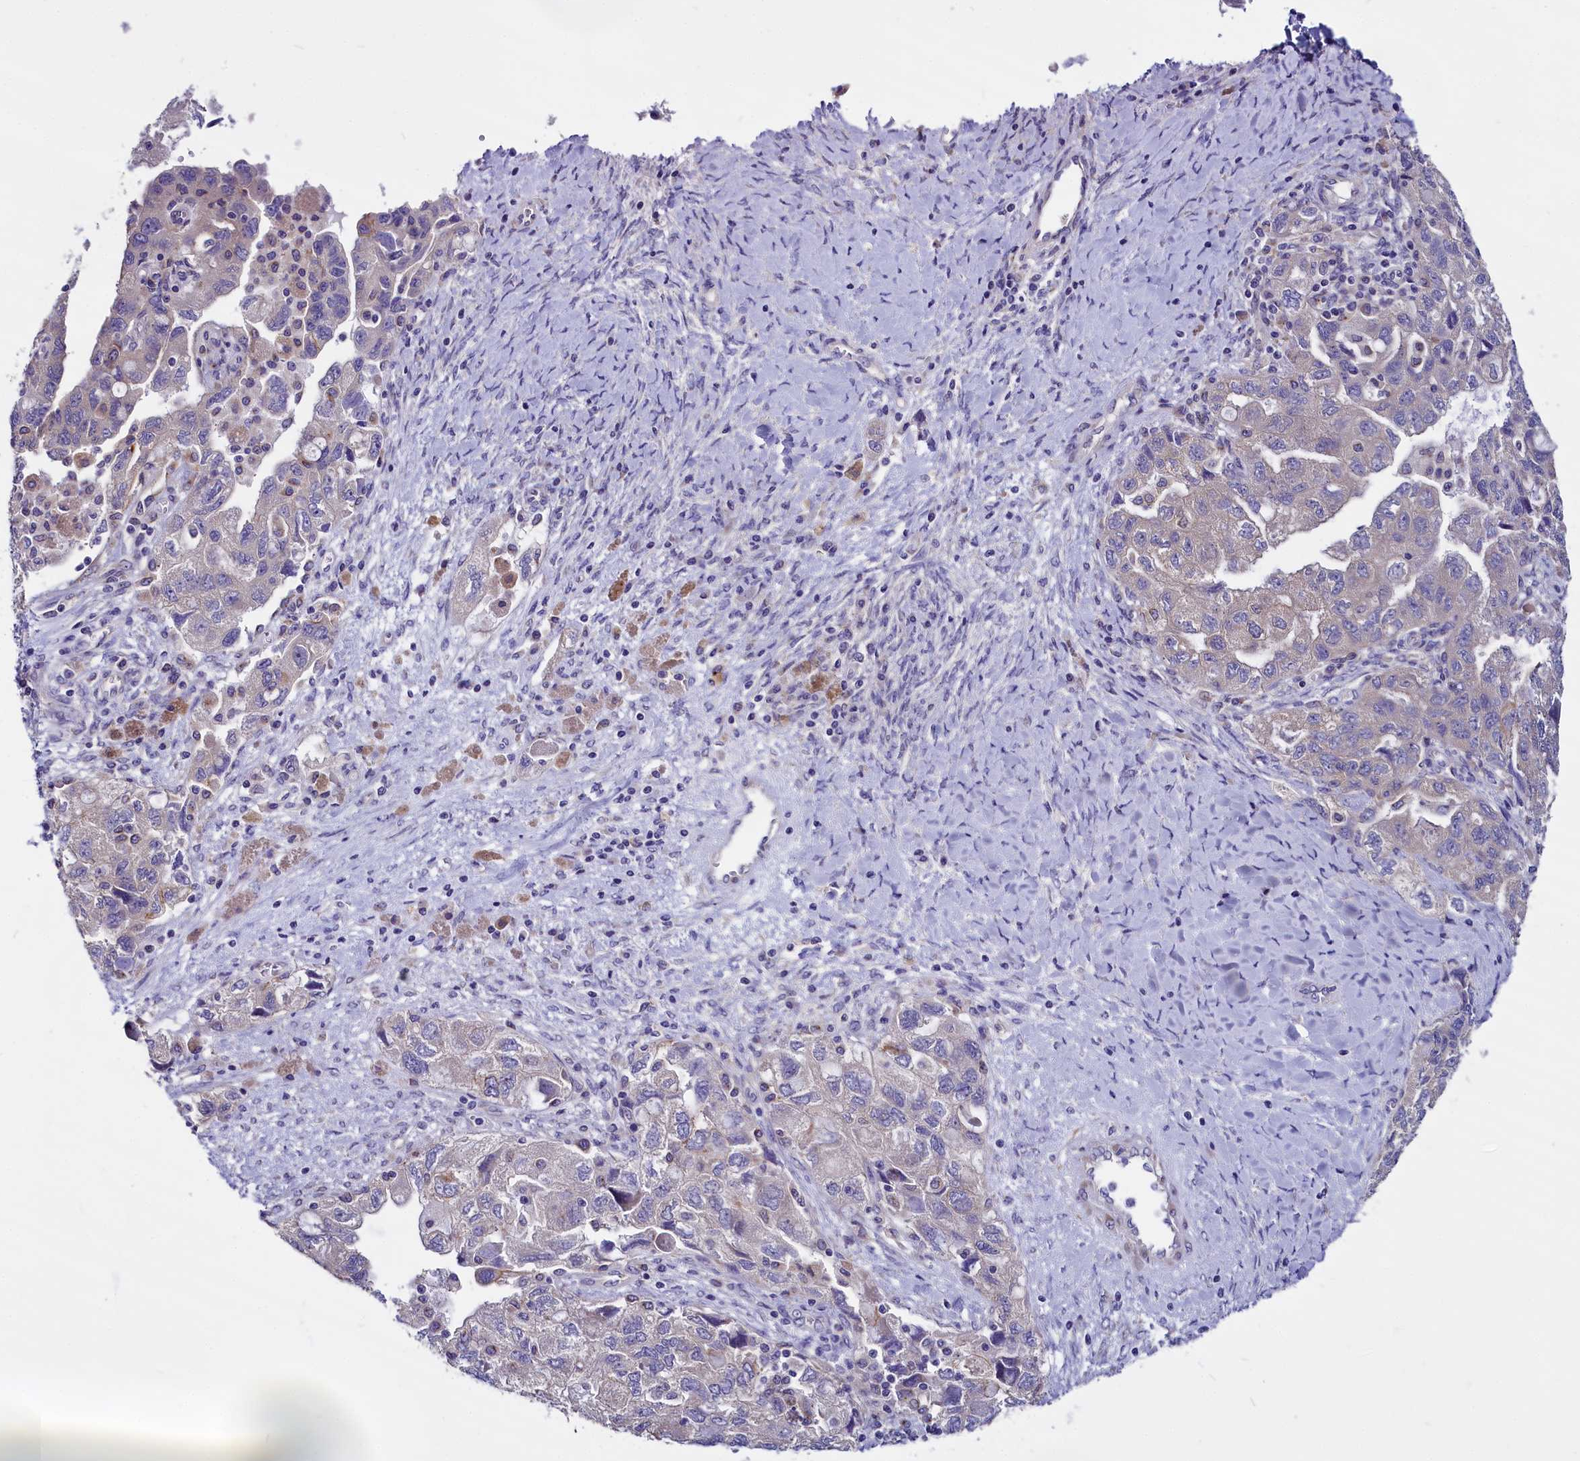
{"staining": {"intensity": "negative", "quantity": "none", "location": "none"}, "tissue": "ovarian cancer", "cell_type": "Tumor cells", "image_type": "cancer", "snomed": [{"axis": "morphology", "description": "Carcinoma, NOS"}, {"axis": "morphology", "description": "Cystadenocarcinoma, serous, NOS"}, {"axis": "topography", "description": "Ovary"}], "caption": "DAB (3,3'-diaminobenzidine) immunohistochemical staining of human ovarian cancer shows no significant expression in tumor cells.", "gene": "CEP170", "patient": {"sex": "female", "age": 69}}